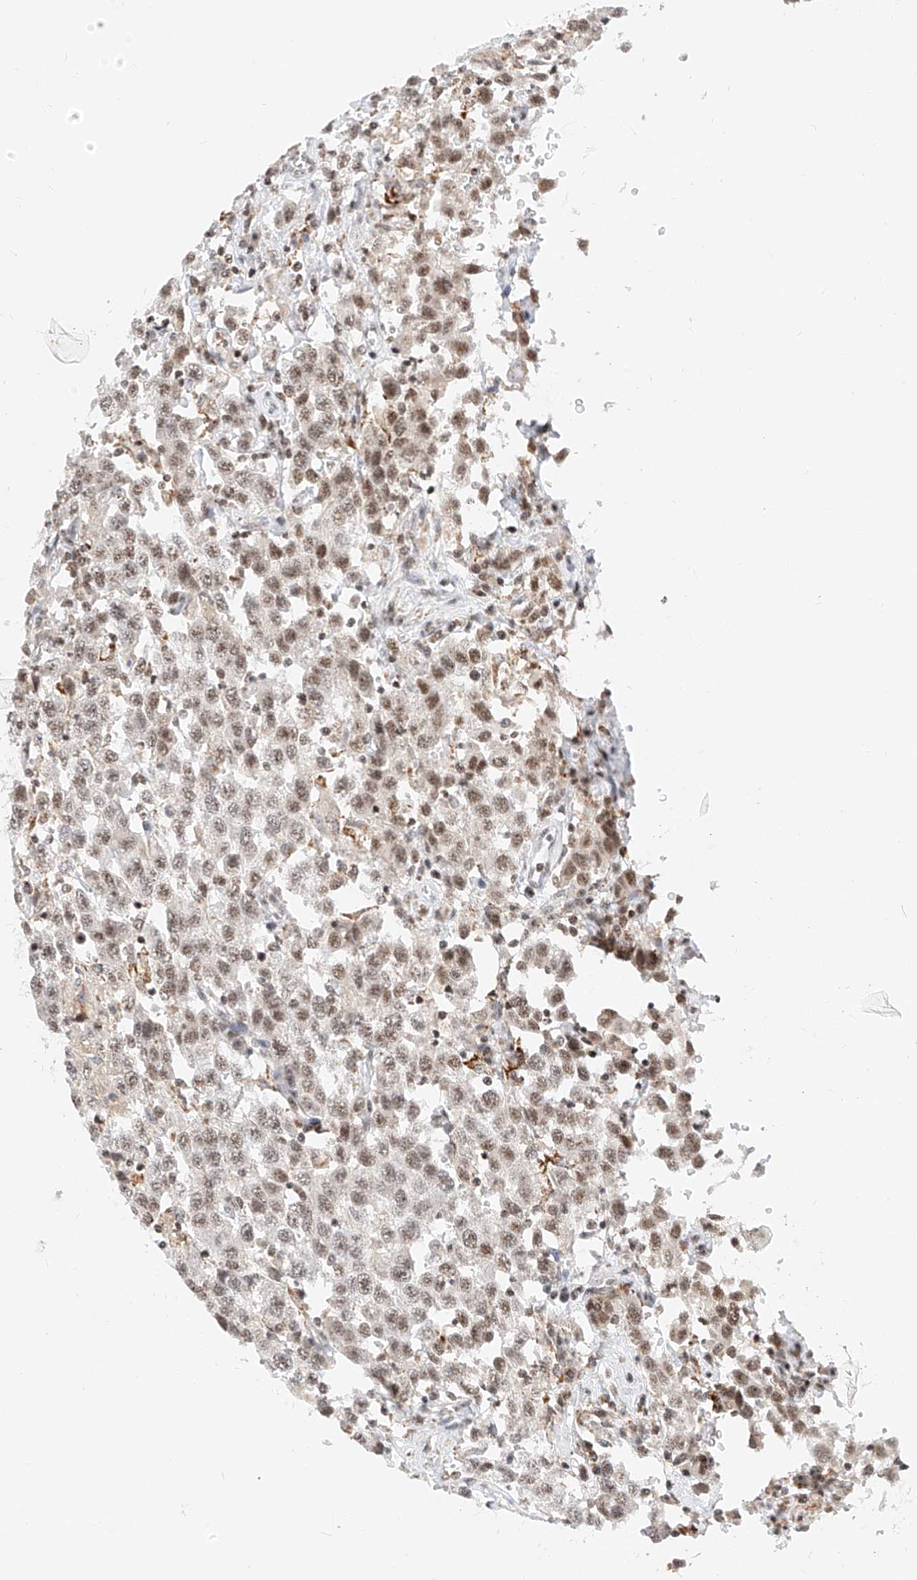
{"staining": {"intensity": "moderate", "quantity": ">75%", "location": "nuclear"}, "tissue": "testis cancer", "cell_type": "Tumor cells", "image_type": "cancer", "snomed": [{"axis": "morphology", "description": "Seminoma, NOS"}, {"axis": "topography", "description": "Testis"}], "caption": "Testis cancer (seminoma) stained with IHC shows moderate nuclear staining in about >75% of tumor cells.", "gene": "NRF1", "patient": {"sex": "male", "age": 41}}